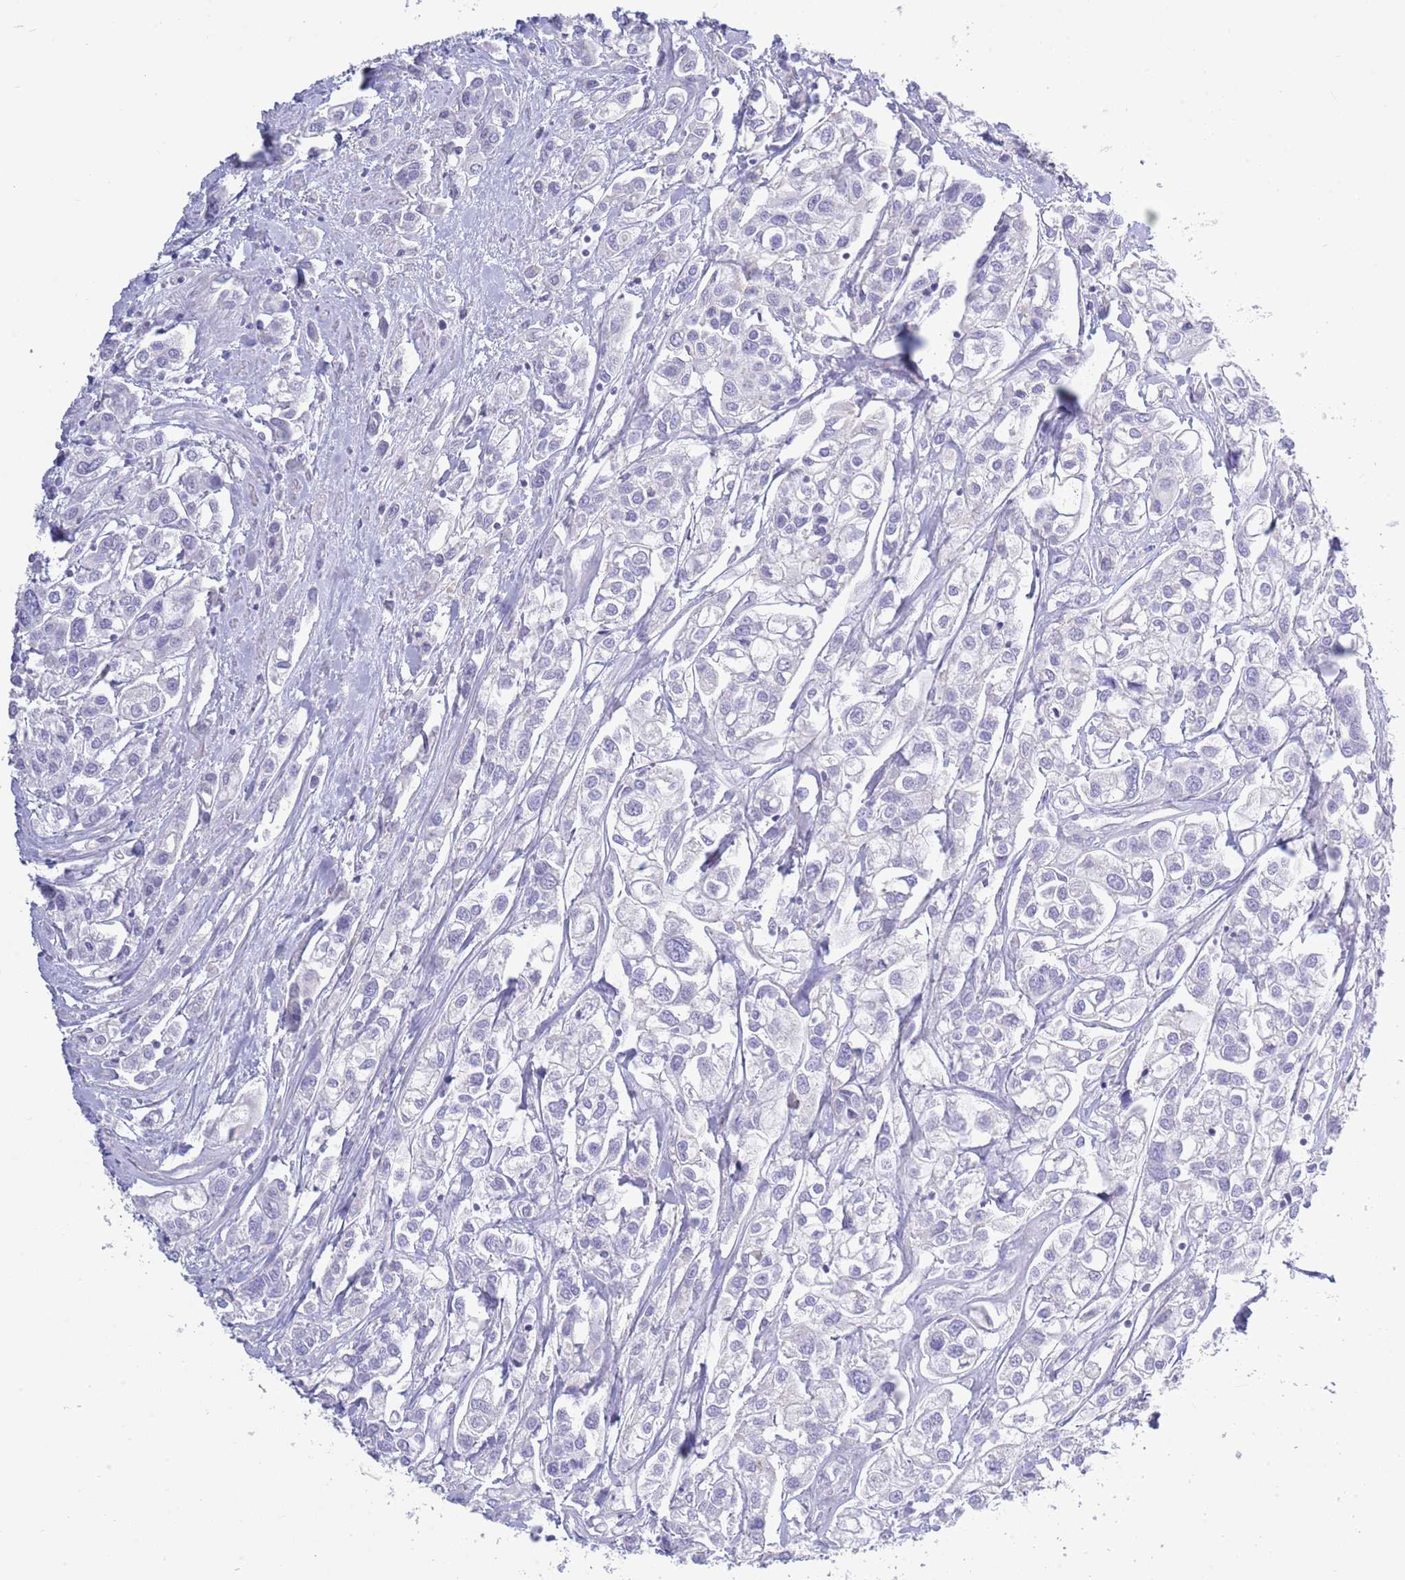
{"staining": {"intensity": "negative", "quantity": "none", "location": "none"}, "tissue": "urothelial cancer", "cell_type": "Tumor cells", "image_type": "cancer", "snomed": [{"axis": "morphology", "description": "Urothelial carcinoma, High grade"}, {"axis": "topography", "description": "Urinary bladder"}], "caption": "There is no significant expression in tumor cells of urothelial carcinoma (high-grade). (DAB (3,3'-diaminobenzidine) IHC with hematoxylin counter stain).", "gene": "ACR", "patient": {"sex": "male", "age": 67}}